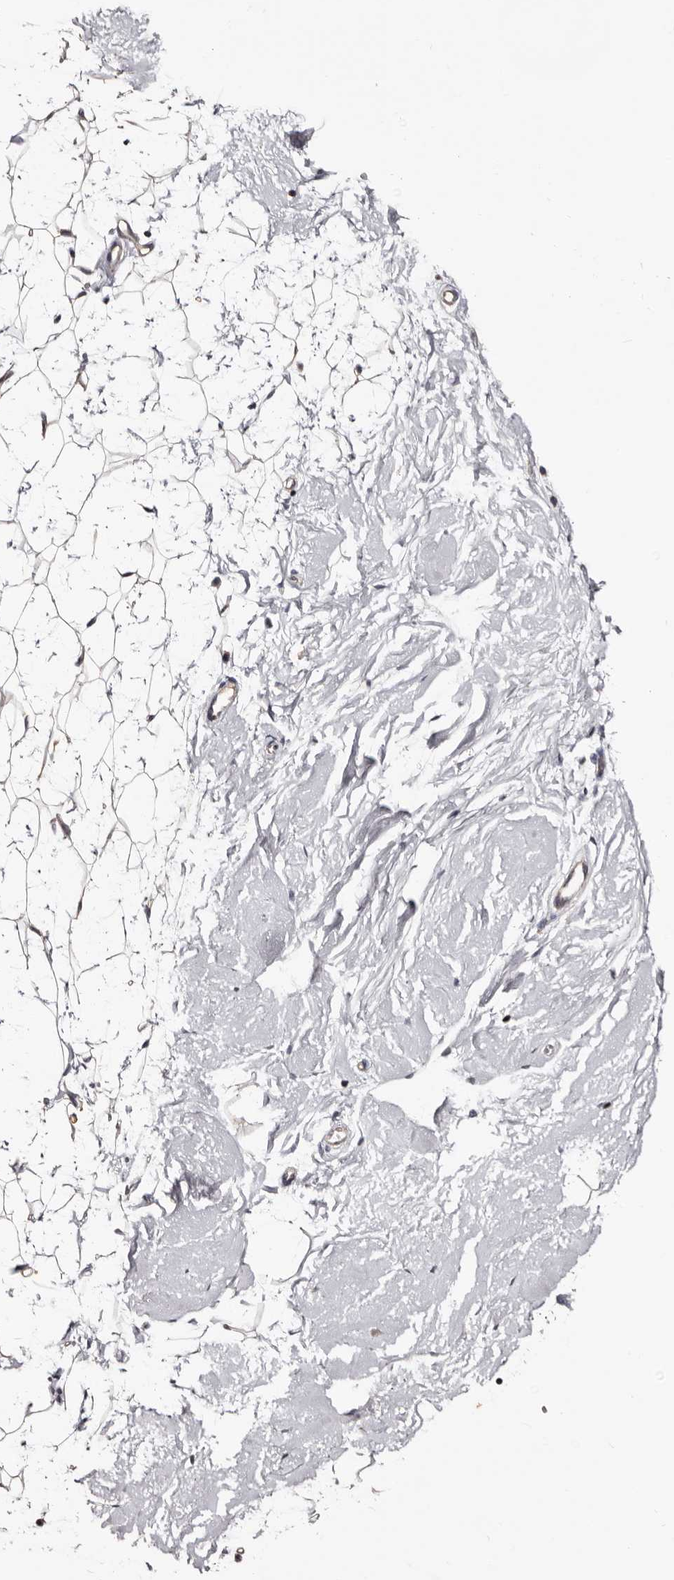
{"staining": {"intensity": "negative", "quantity": "none", "location": "none"}, "tissue": "adipose tissue", "cell_type": "Adipocytes", "image_type": "normal", "snomed": [{"axis": "morphology", "description": "Normal tissue, NOS"}, {"axis": "topography", "description": "Breast"}], "caption": "Immunohistochemistry (IHC) histopathology image of normal adipose tissue: adipose tissue stained with DAB exhibits no significant protein expression in adipocytes.", "gene": "PTAFR", "patient": {"sex": "female", "age": 23}}